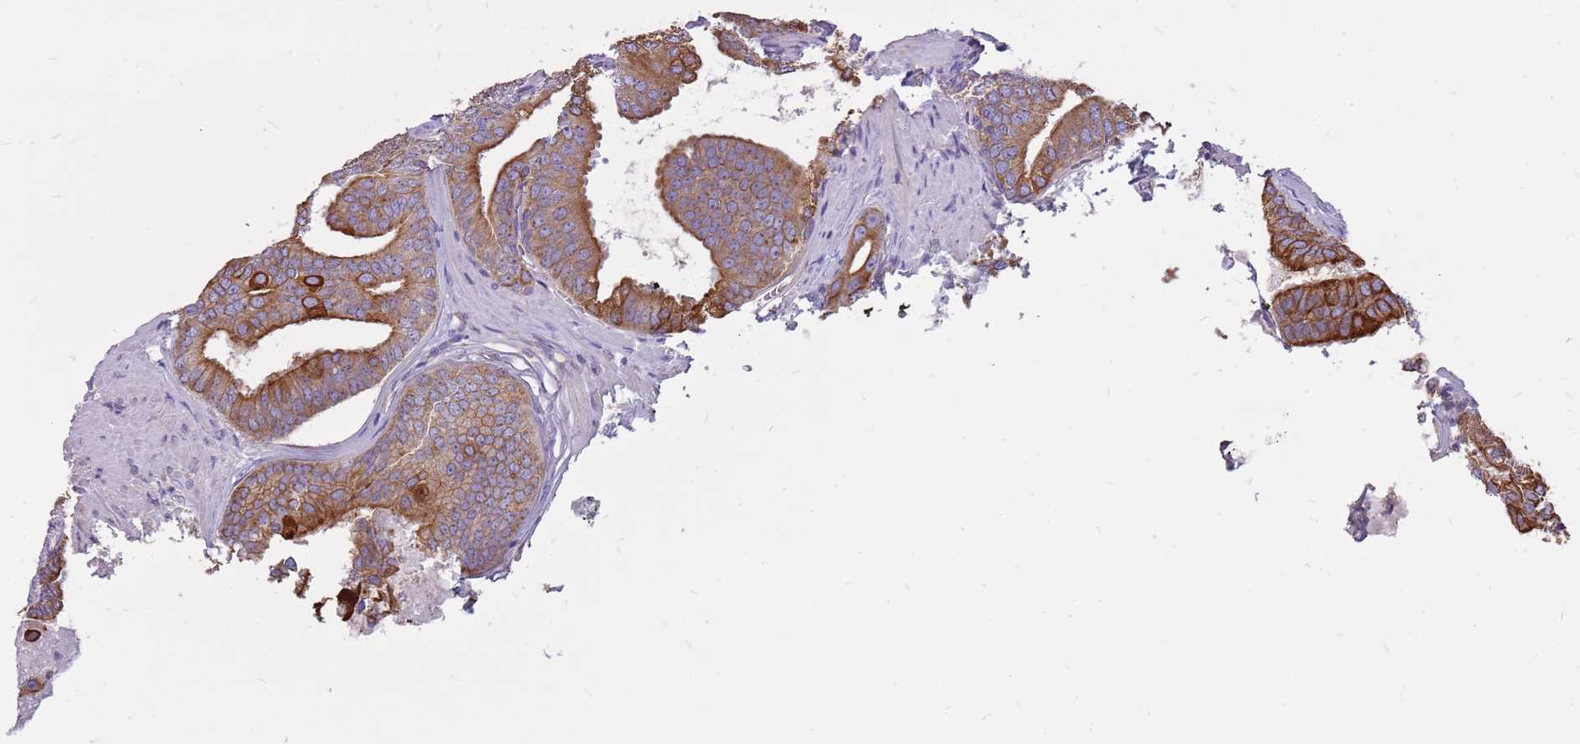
{"staining": {"intensity": "strong", "quantity": ">75%", "location": "cytoplasmic/membranous"}, "tissue": "prostate cancer", "cell_type": "Tumor cells", "image_type": "cancer", "snomed": [{"axis": "morphology", "description": "Adenocarcinoma, High grade"}, {"axis": "topography", "description": "Prostate"}], "caption": "Tumor cells demonstrate high levels of strong cytoplasmic/membranous positivity in about >75% of cells in human prostate cancer (high-grade adenocarcinoma).", "gene": "WASHC4", "patient": {"sex": "male", "age": 55}}